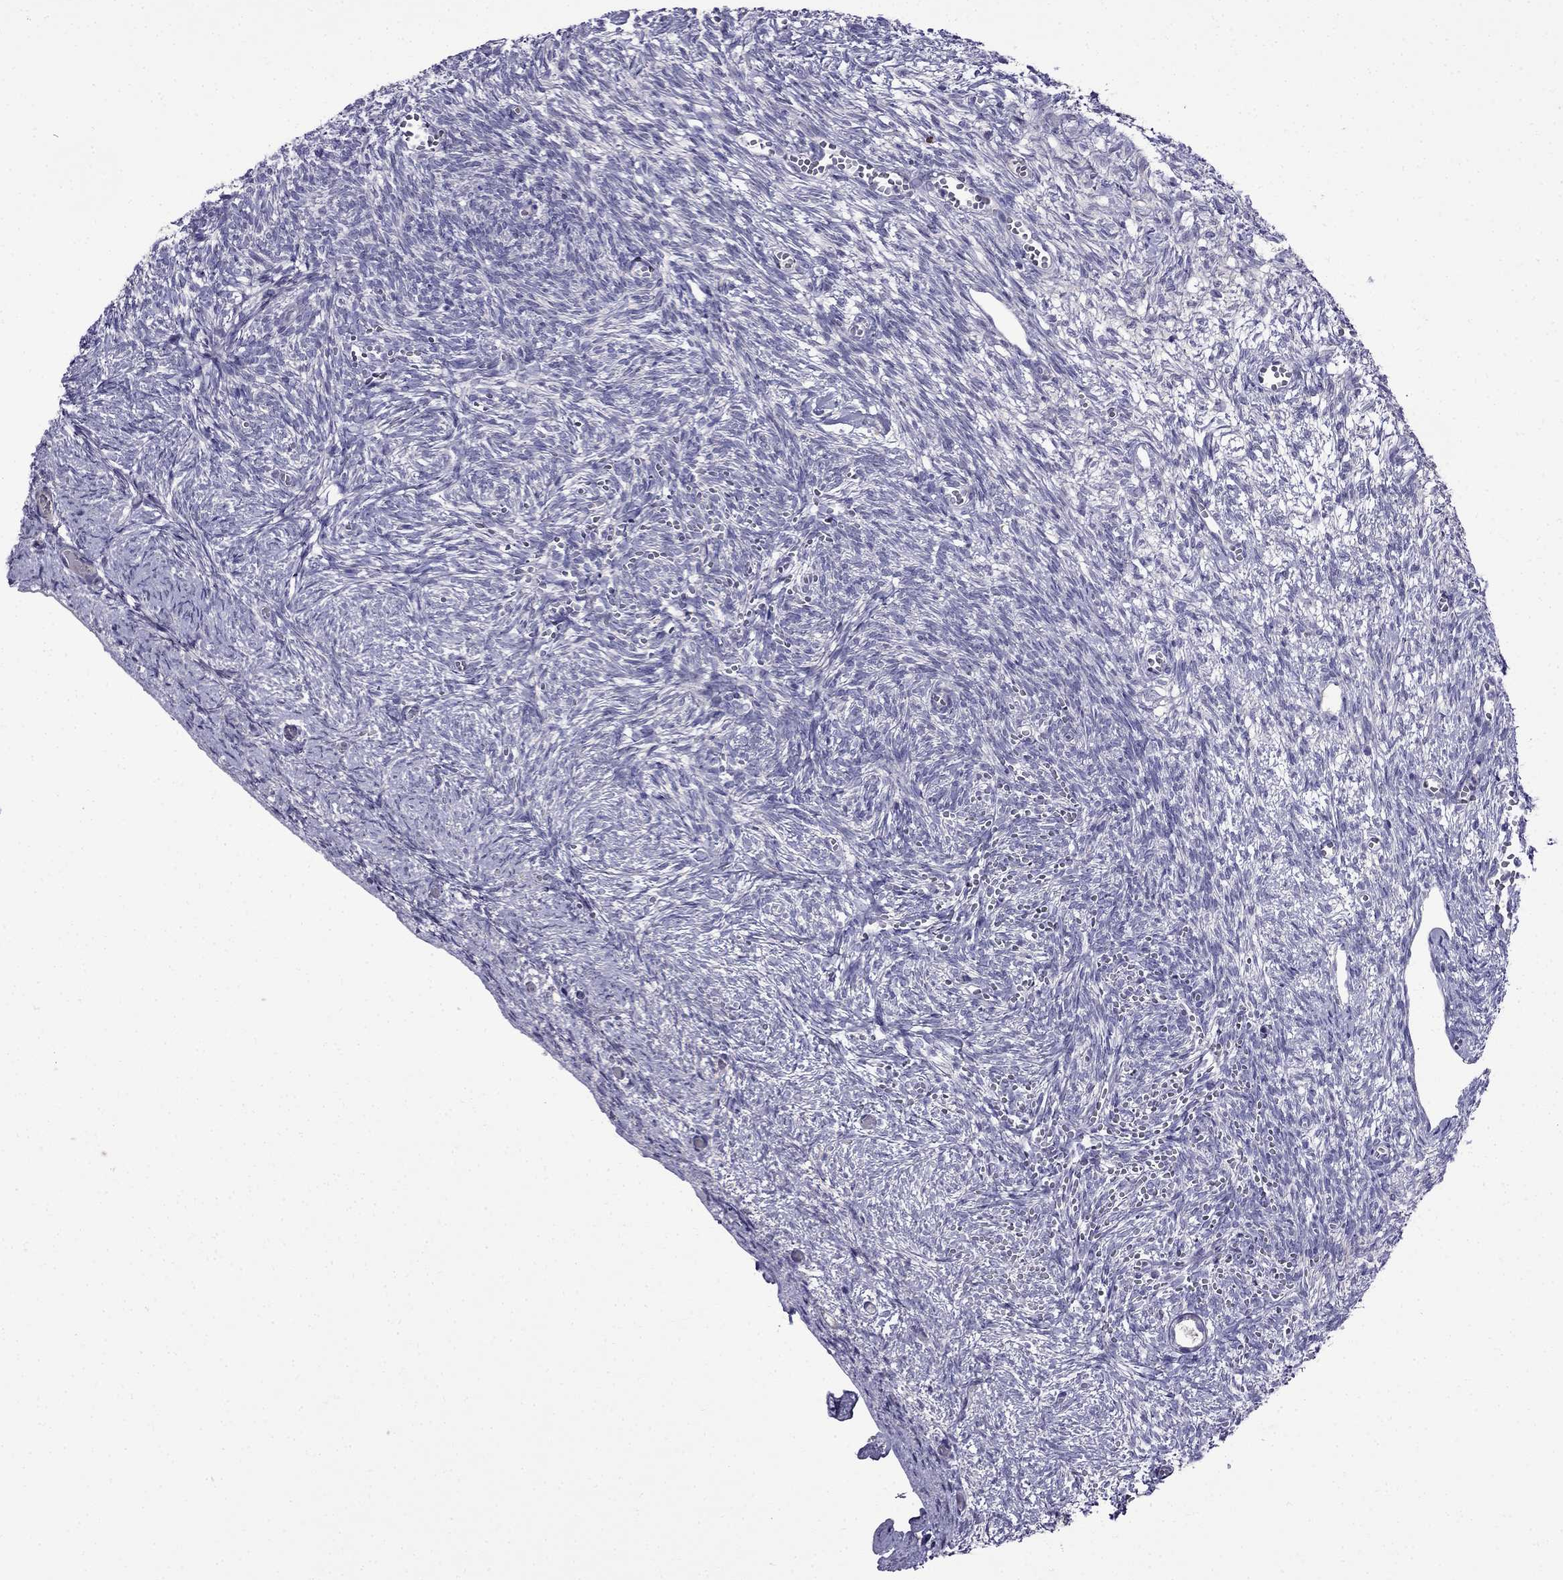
{"staining": {"intensity": "negative", "quantity": "none", "location": "none"}, "tissue": "ovary", "cell_type": "Follicle cells", "image_type": "normal", "snomed": [{"axis": "morphology", "description": "Normal tissue, NOS"}, {"axis": "topography", "description": "Ovary"}], "caption": "This photomicrograph is of normal ovary stained with immunohistochemistry (IHC) to label a protein in brown with the nuclei are counter-stained blue. There is no expression in follicle cells. (DAB immunohistochemistry (IHC) visualized using brightfield microscopy, high magnification).", "gene": "PI16", "patient": {"sex": "female", "age": 43}}